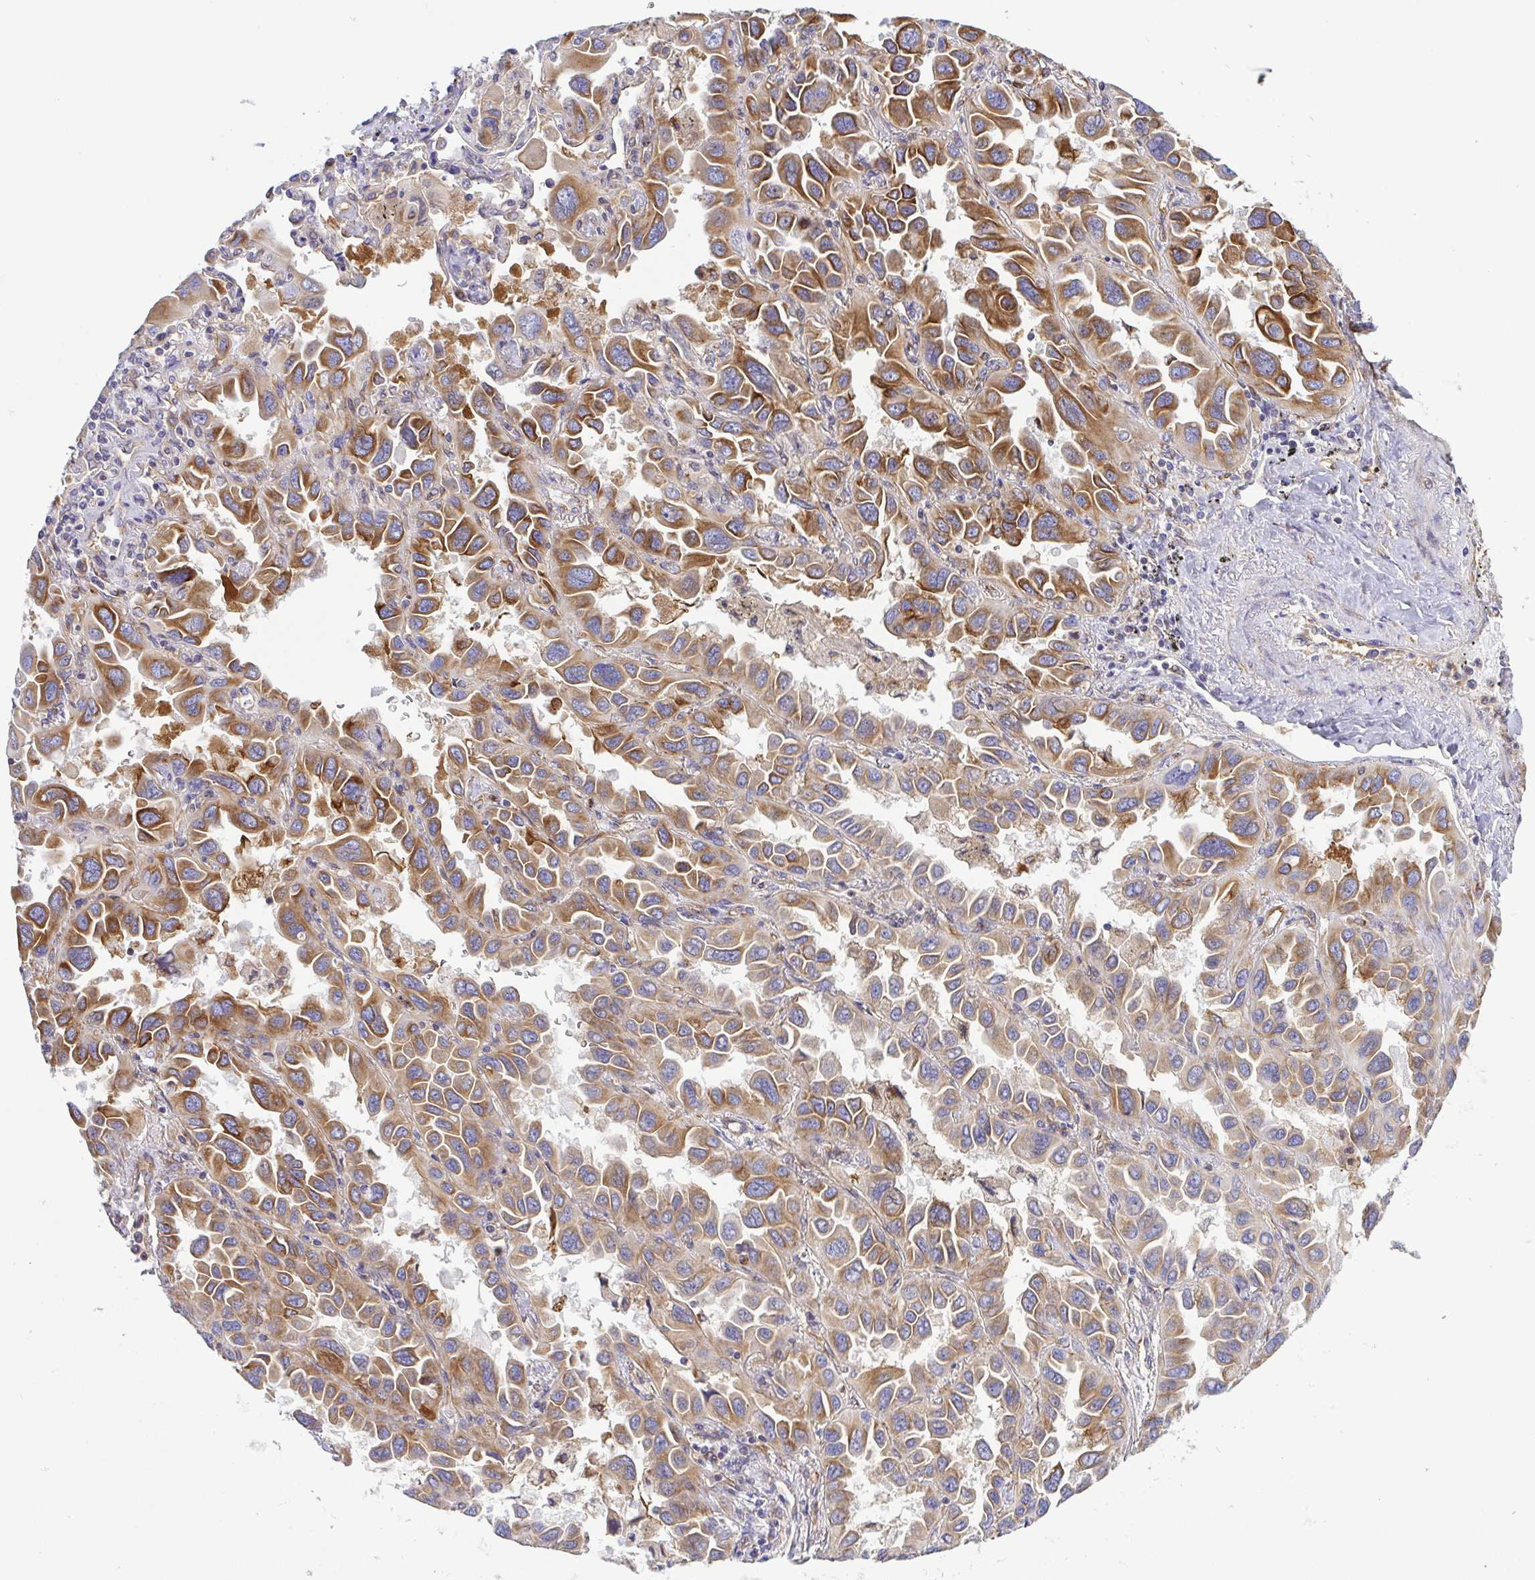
{"staining": {"intensity": "moderate", "quantity": ">75%", "location": "cytoplasmic/membranous"}, "tissue": "lung cancer", "cell_type": "Tumor cells", "image_type": "cancer", "snomed": [{"axis": "morphology", "description": "Adenocarcinoma, NOS"}, {"axis": "topography", "description": "Lung"}], "caption": "DAB (3,3'-diaminobenzidine) immunohistochemical staining of adenocarcinoma (lung) displays moderate cytoplasmic/membranous protein positivity in about >75% of tumor cells.", "gene": "KIF5B", "patient": {"sex": "male", "age": 64}}